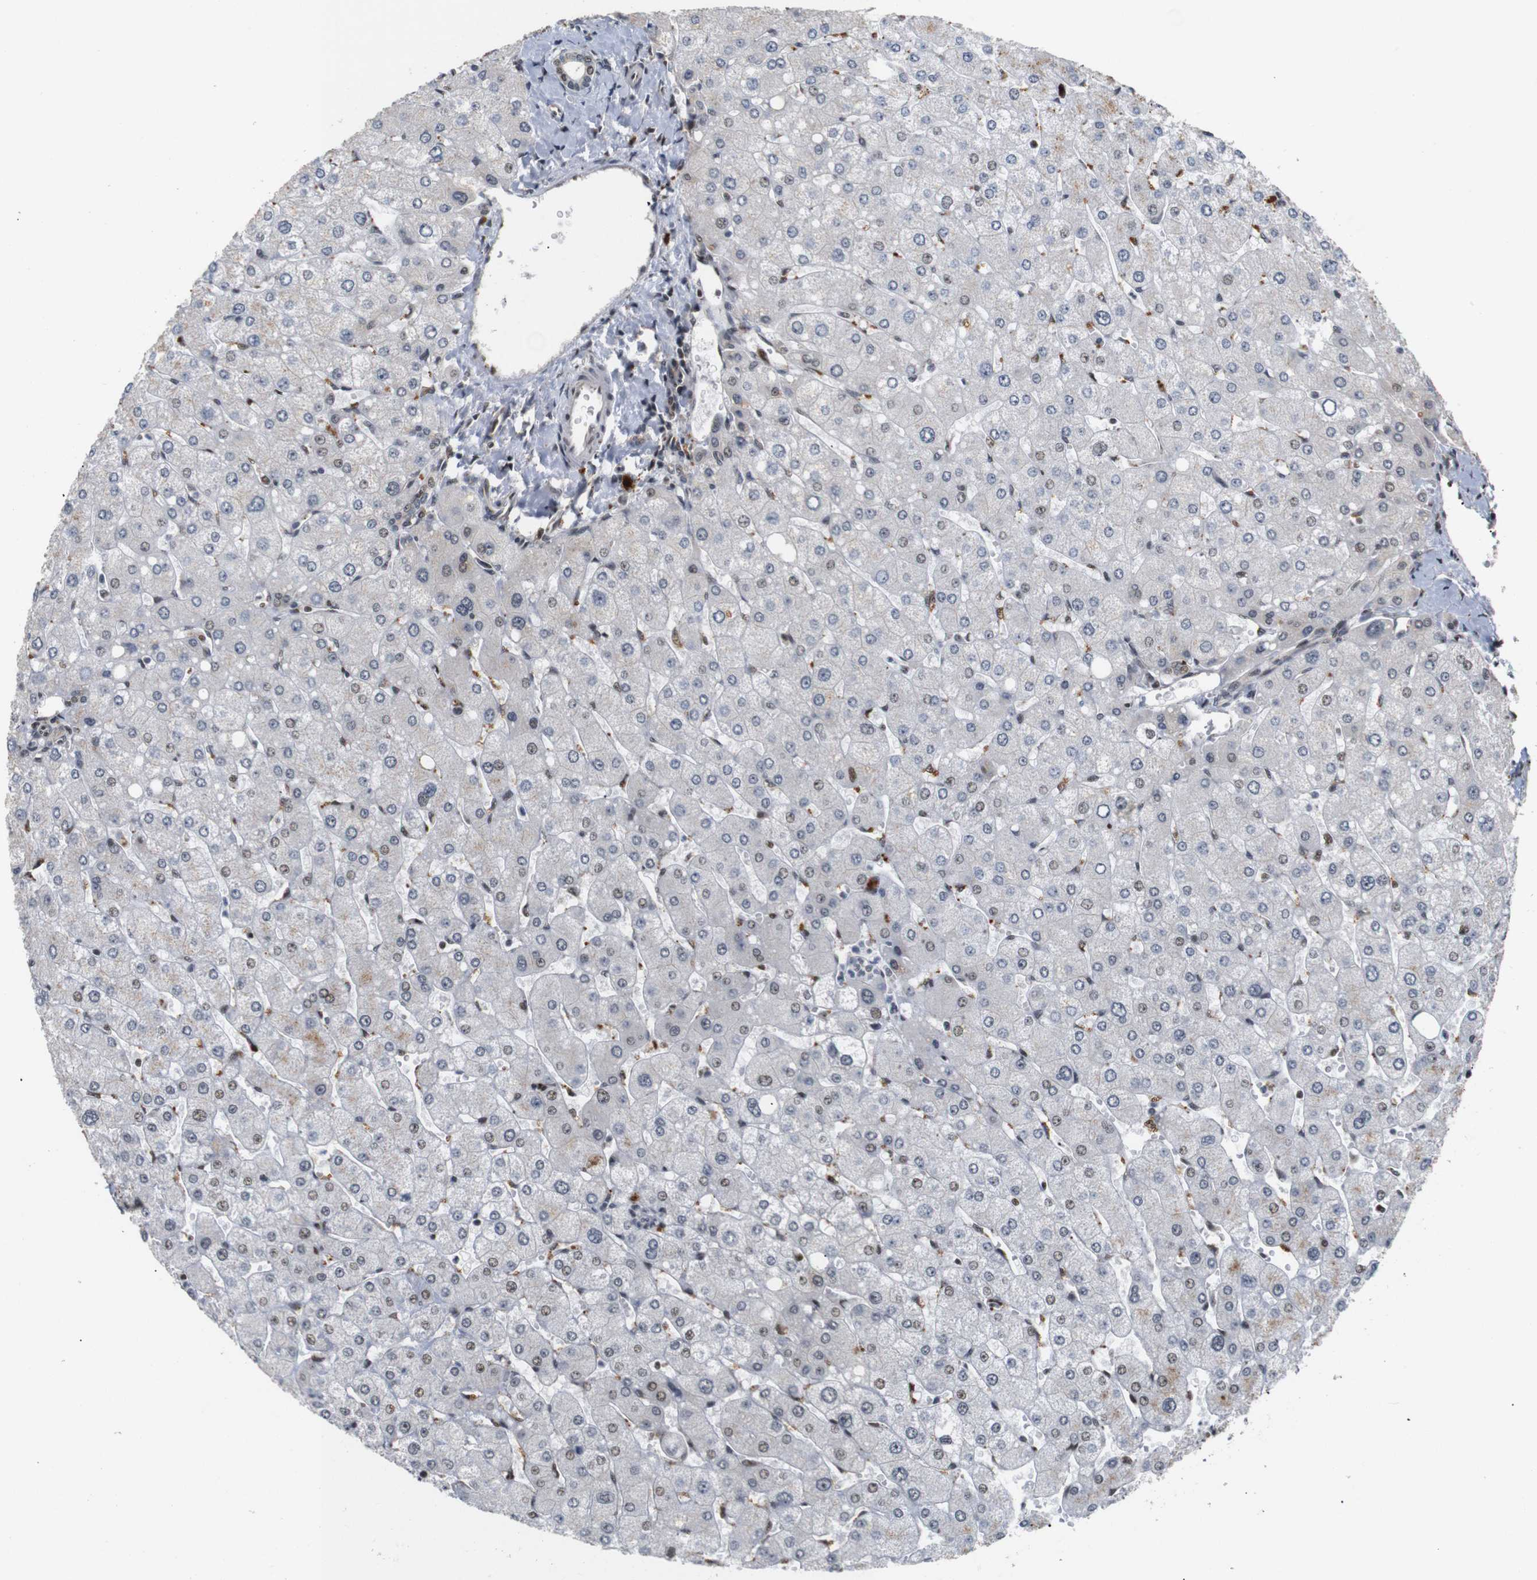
{"staining": {"intensity": "weak", "quantity": "25%-75%", "location": "nuclear"}, "tissue": "liver", "cell_type": "Cholangiocytes", "image_type": "normal", "snomed": [{"axis": "morphology", "description": "Normal tissue, NOS"}, {"axis": "topography", "description": "Liver"}], "caption": "This photomicrograph demonstrates immunohistochemistry staining of unremarkable human liver, with low weak nuclear expression in approximately 25%-75% of cholangiocytes.", "gene": "PYM1", "patient": {"sex": "male", "age": 55}}